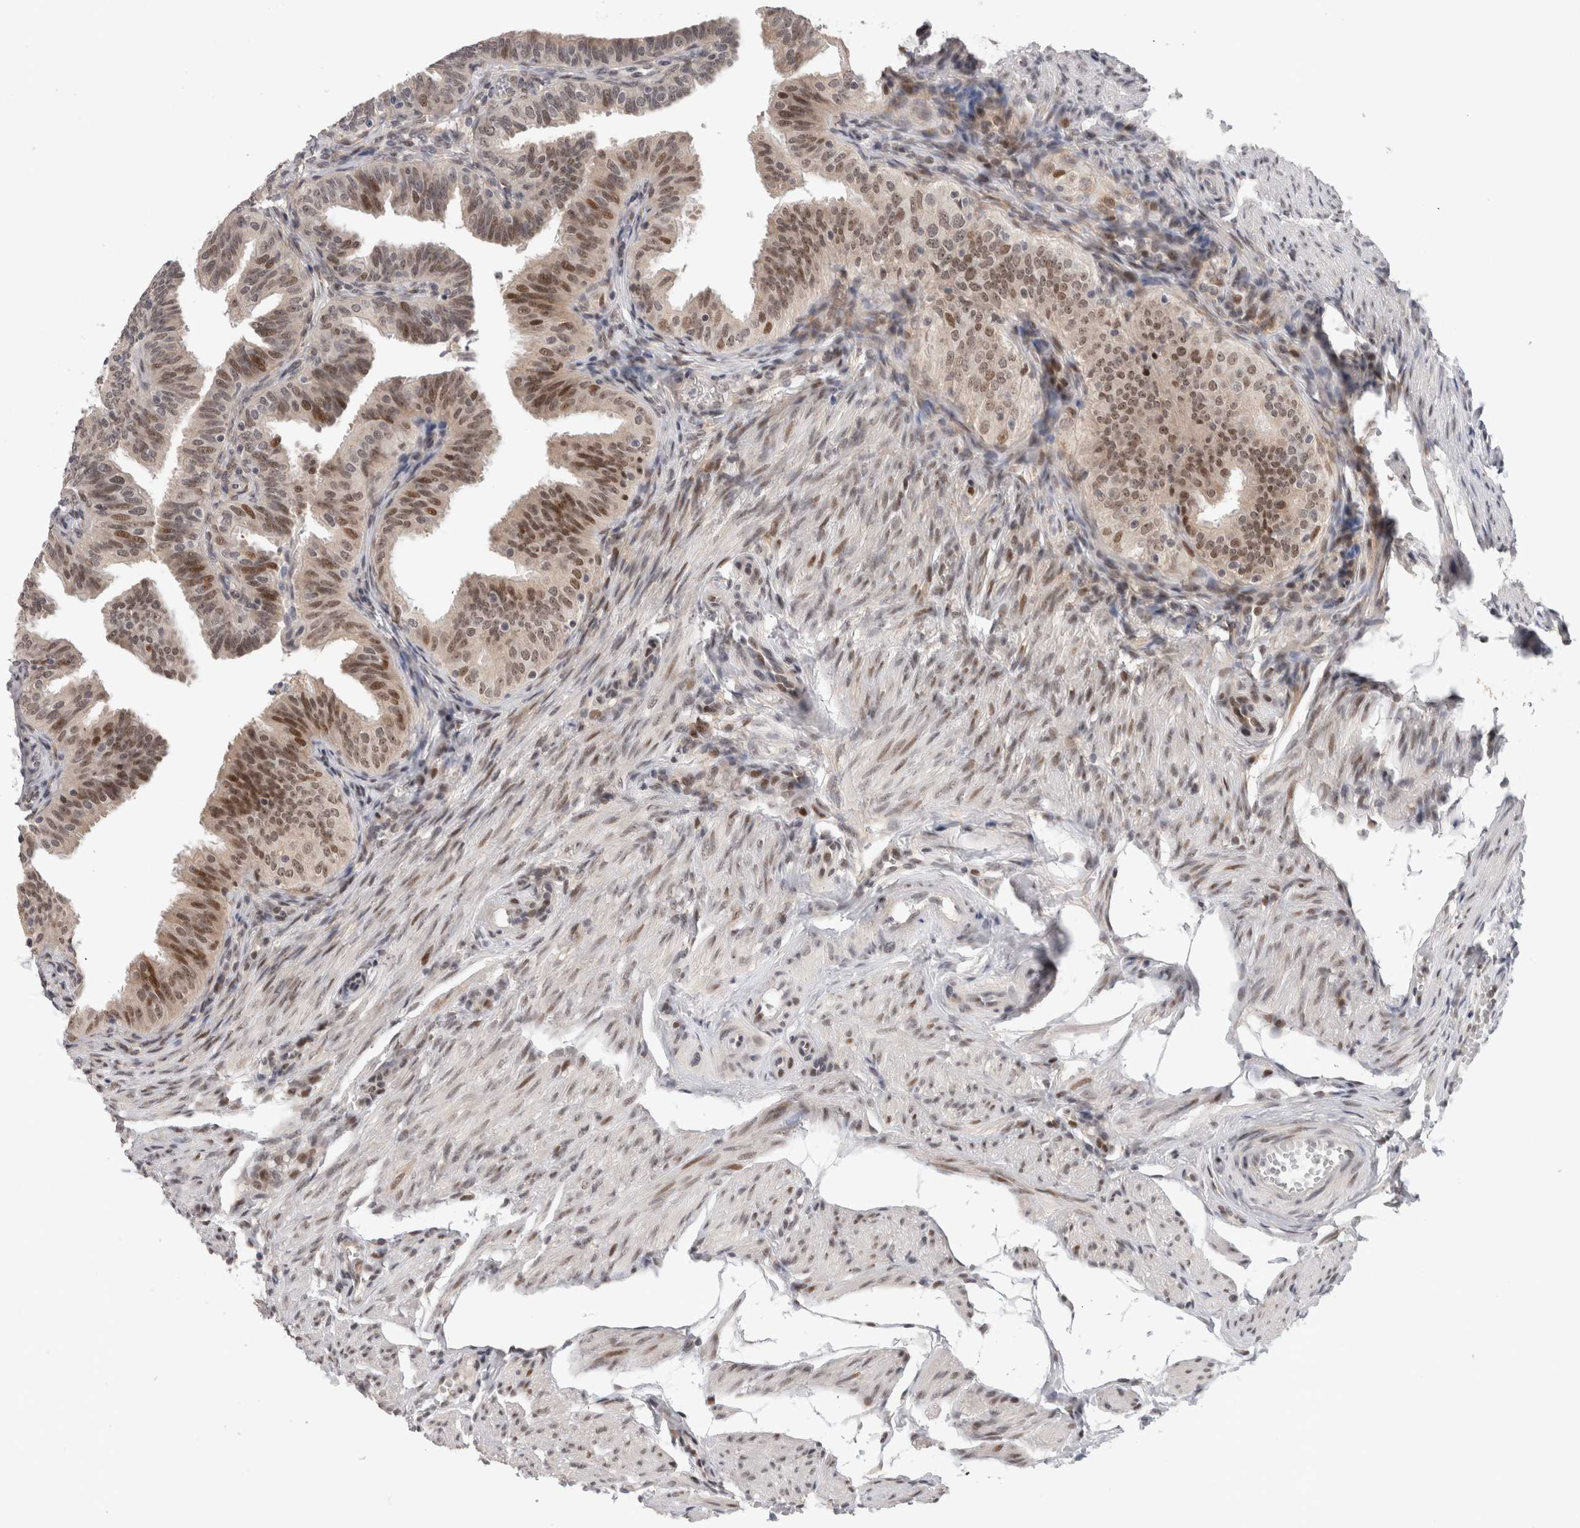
{"staining": {"intensity": "strong", "quantity": ">75%", "location": "nuclear"}, "tissue": "fallopian tube", "cell_type": "Glandular cells", "image_type": "normal", "snomed": [{"axis": "morphology", "description": "Normal tissue, NOS"}, {"axis": "topography", "description": "Fallopian tube"}], "caption": "Fallopian tube was stained to show a protein in brown. There is high levels of strong nuclear staining in about >75% of glandular cells.", "gene": "ZNF521", "patient": {"sex": "female", "age": 35}}